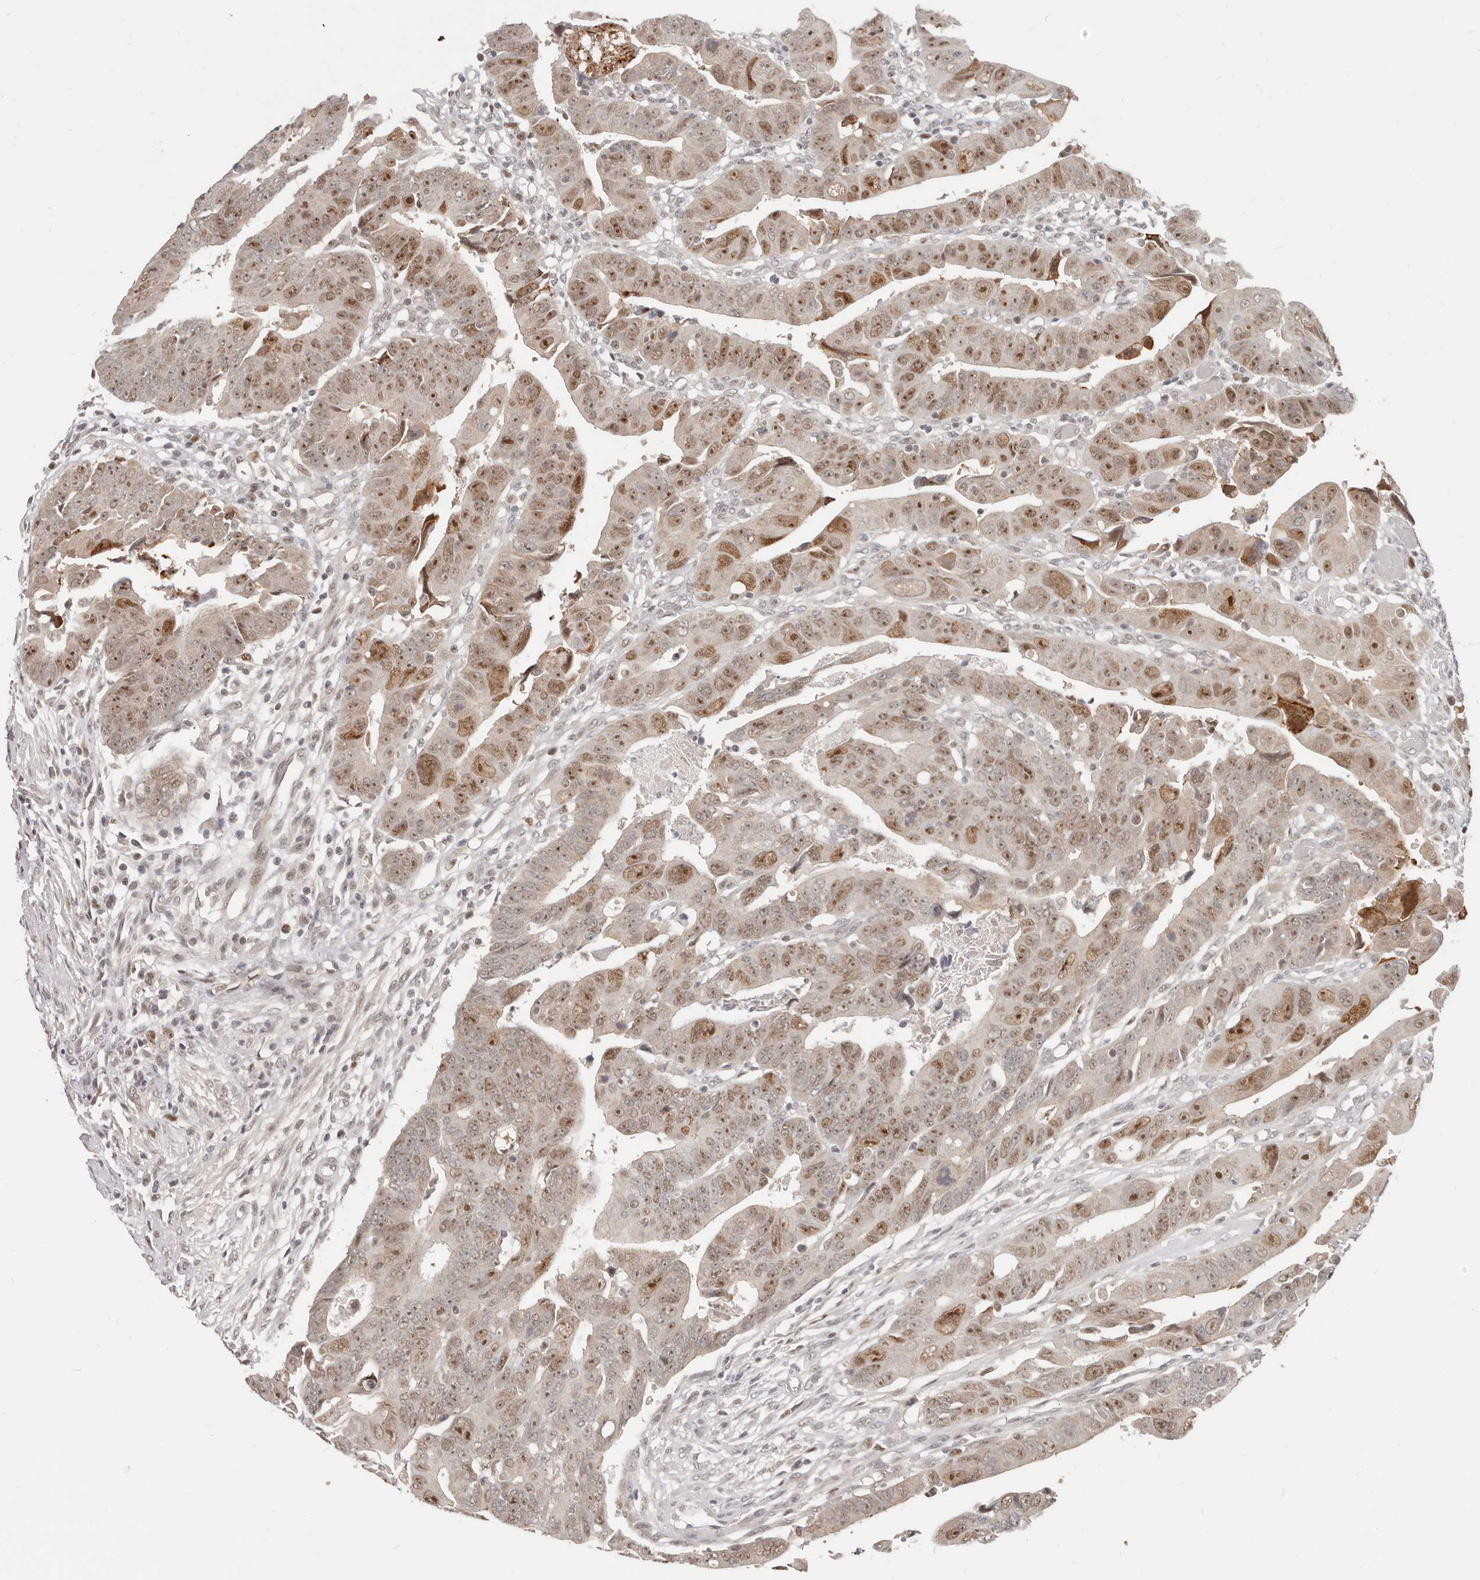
{"staining": {"intensity": "moderate", "quantity": ">75%", "location": "nuclear"}, "tissue": "colorectal cancer", "cell_type": "Tumor cells", "image_type": "cancer", "snomed": [{"axis": "morphology", "description": "Adenocarcinoma, NOS"}, {"axis": "topography", "description": "Rectum"}], "caption": "Human colorectal adenocarcinoma stained for a protein (brown) displays moderate nuclear positive positivity in approximately >75% of tumor cells.", "gene": "RFC2", "patient": {"sex": "female", "age": 65}}